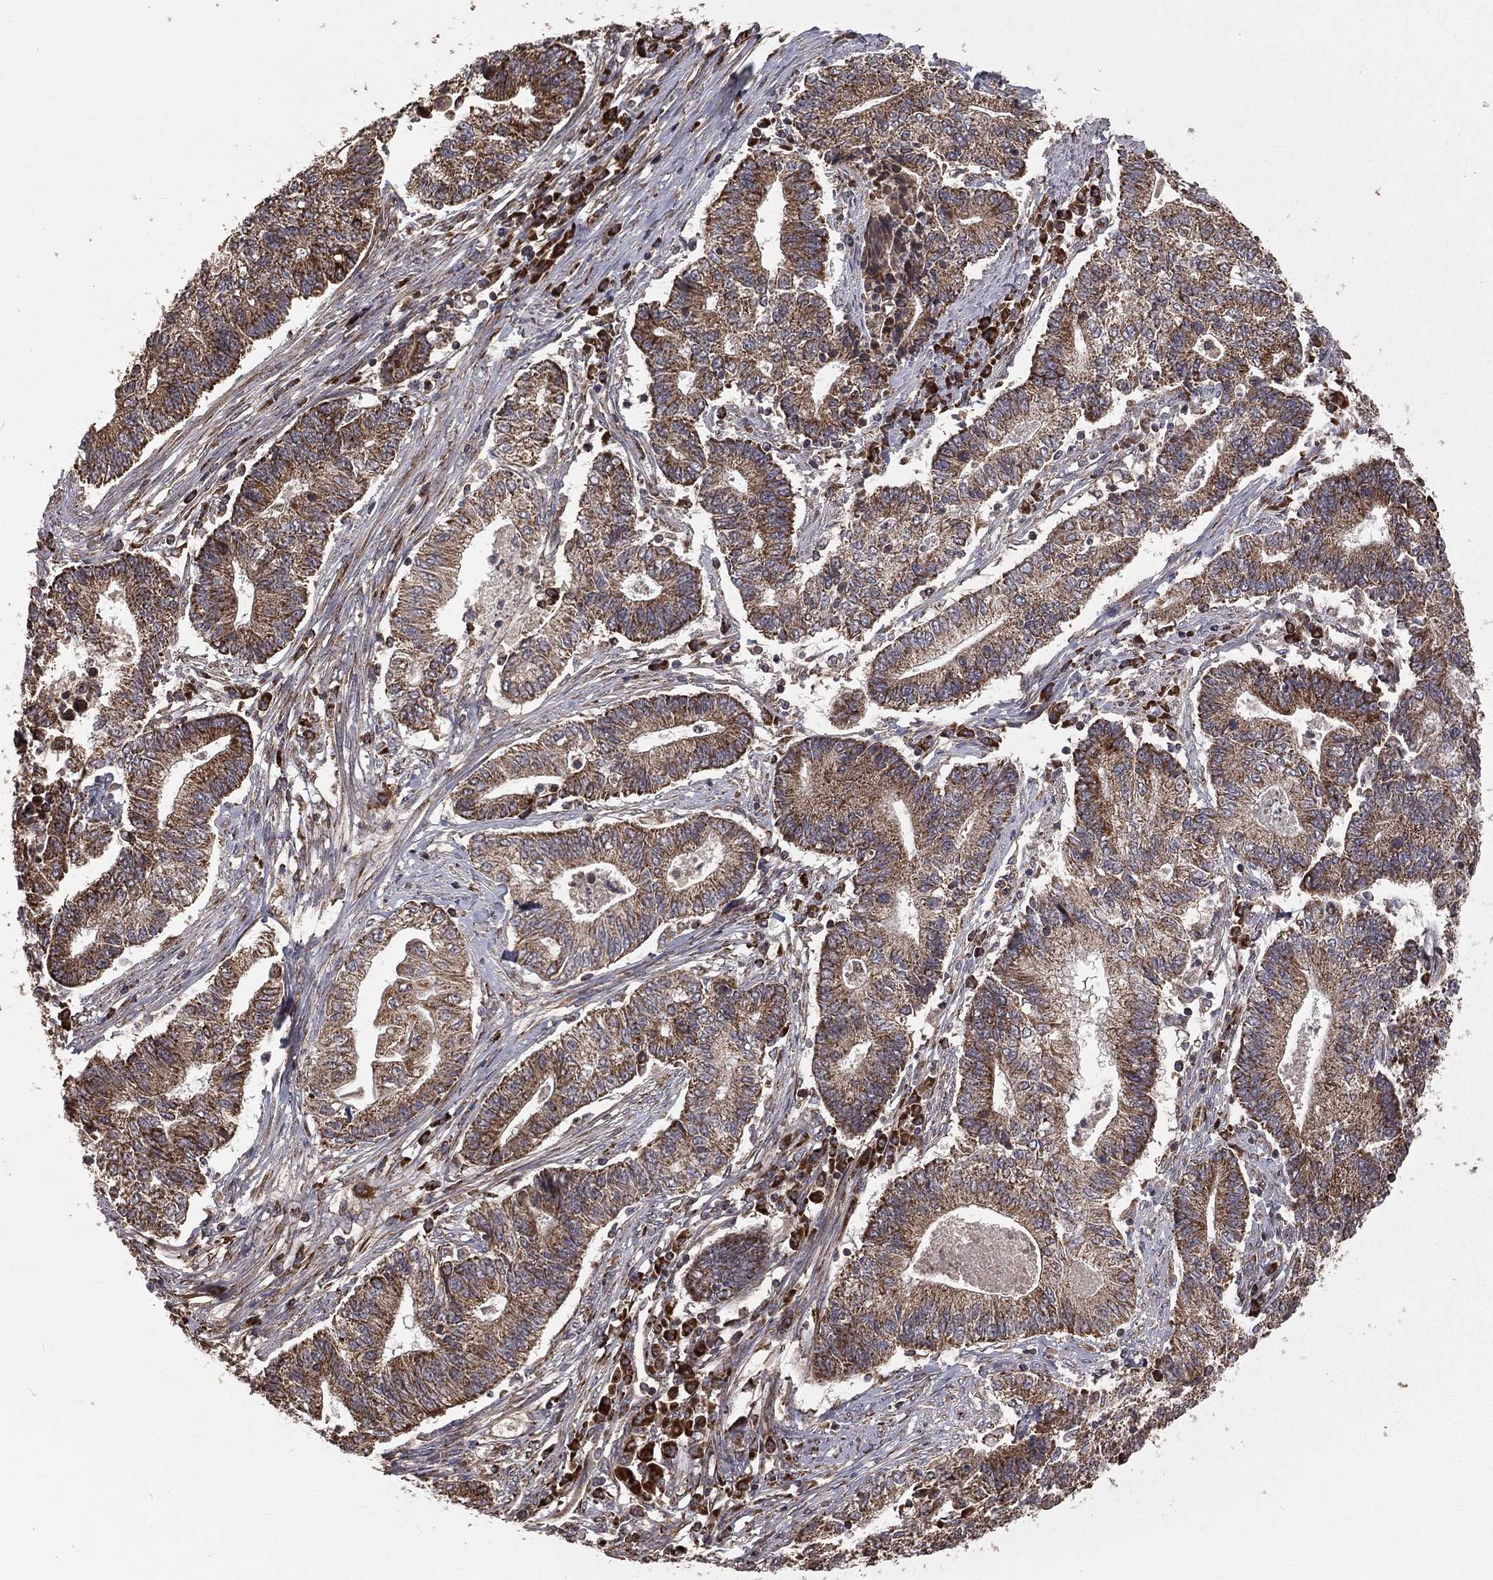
{"staining": {"intensity": "moderate", "quantity": ">75%", "location": "cytoplasmic/membranous"}, "tissue": "endometrial cancer", "cell_type": "Tumor cells", "image_type": "cancer", "snomed": [{"axis": "morphology", "description": "Adenocarcinoma, NOS"}, {"axis": "topography", "description": "Uterus"}, {"axis": "topography", "description": "Endometrium"}], "caption": "This micrograph displays immunohistochemistry (IHC) staining of adenocarcinoma (endometrial), with medium moderate cytoplasmic/membranous staining in about >75% of tumor cells.", "gene": "OLFML1", "patient": {"sex": "female", "age": 54}}